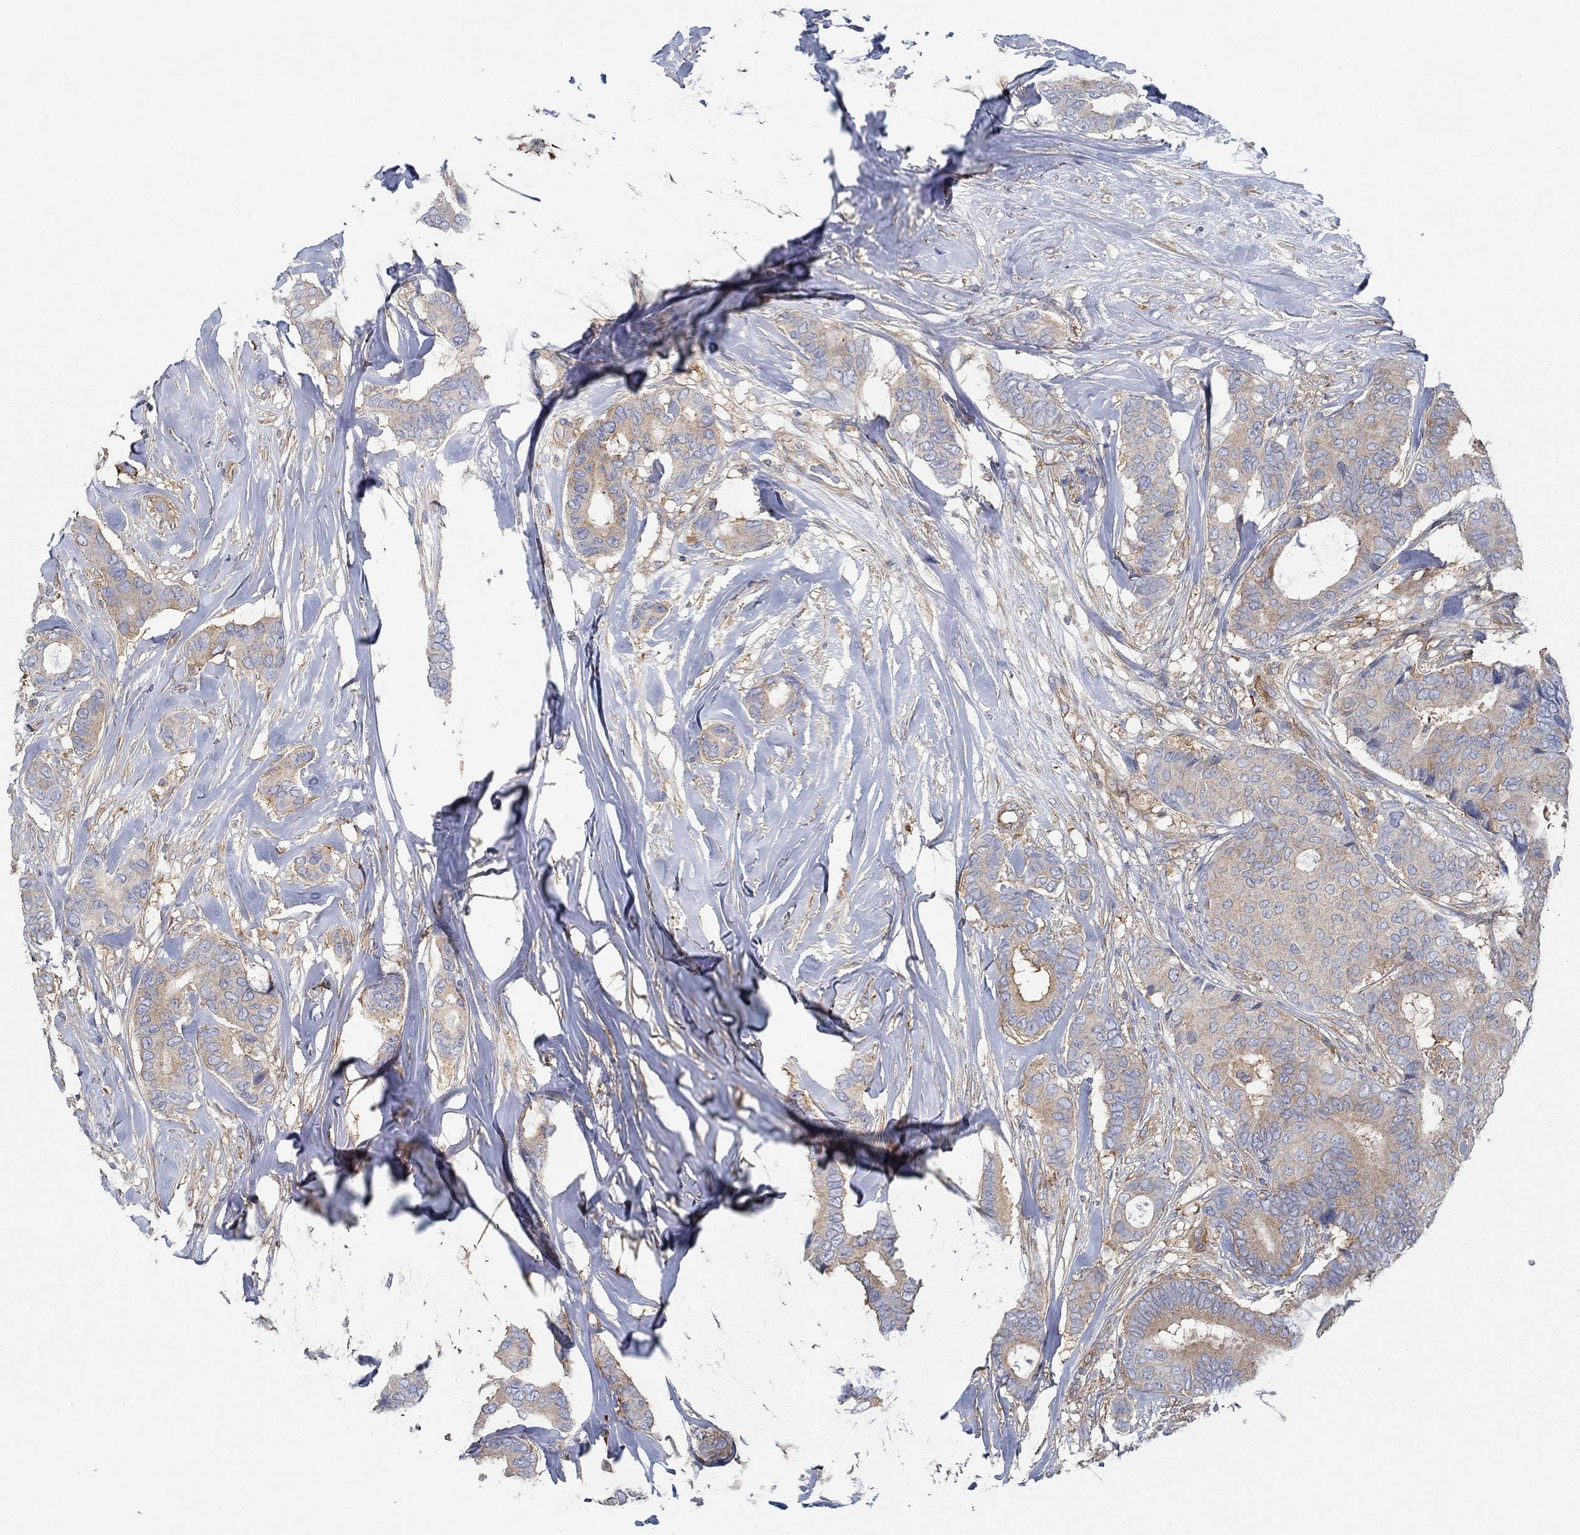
{"staining": {"intensity": "moderate", "quantity": "25%-75%", "location": "cytoplasmic/membranous"}, "tissue": "breast cancer", "cell_type": "Tumor cells", "image_type": "cancer", "snomed": [{"axis": "morphology", "description": "Duct carcinoma"}, {"axis": "topography", "description": "Breast"}], "caption": "Moderate cytoplasmic/membranous protein expression is identified in approximately 25%-75% of tumor cells in invasive ductal carcinoma (breast).", "gene": "SPAG9", "patient": {"sex": "female", "age": 75}}